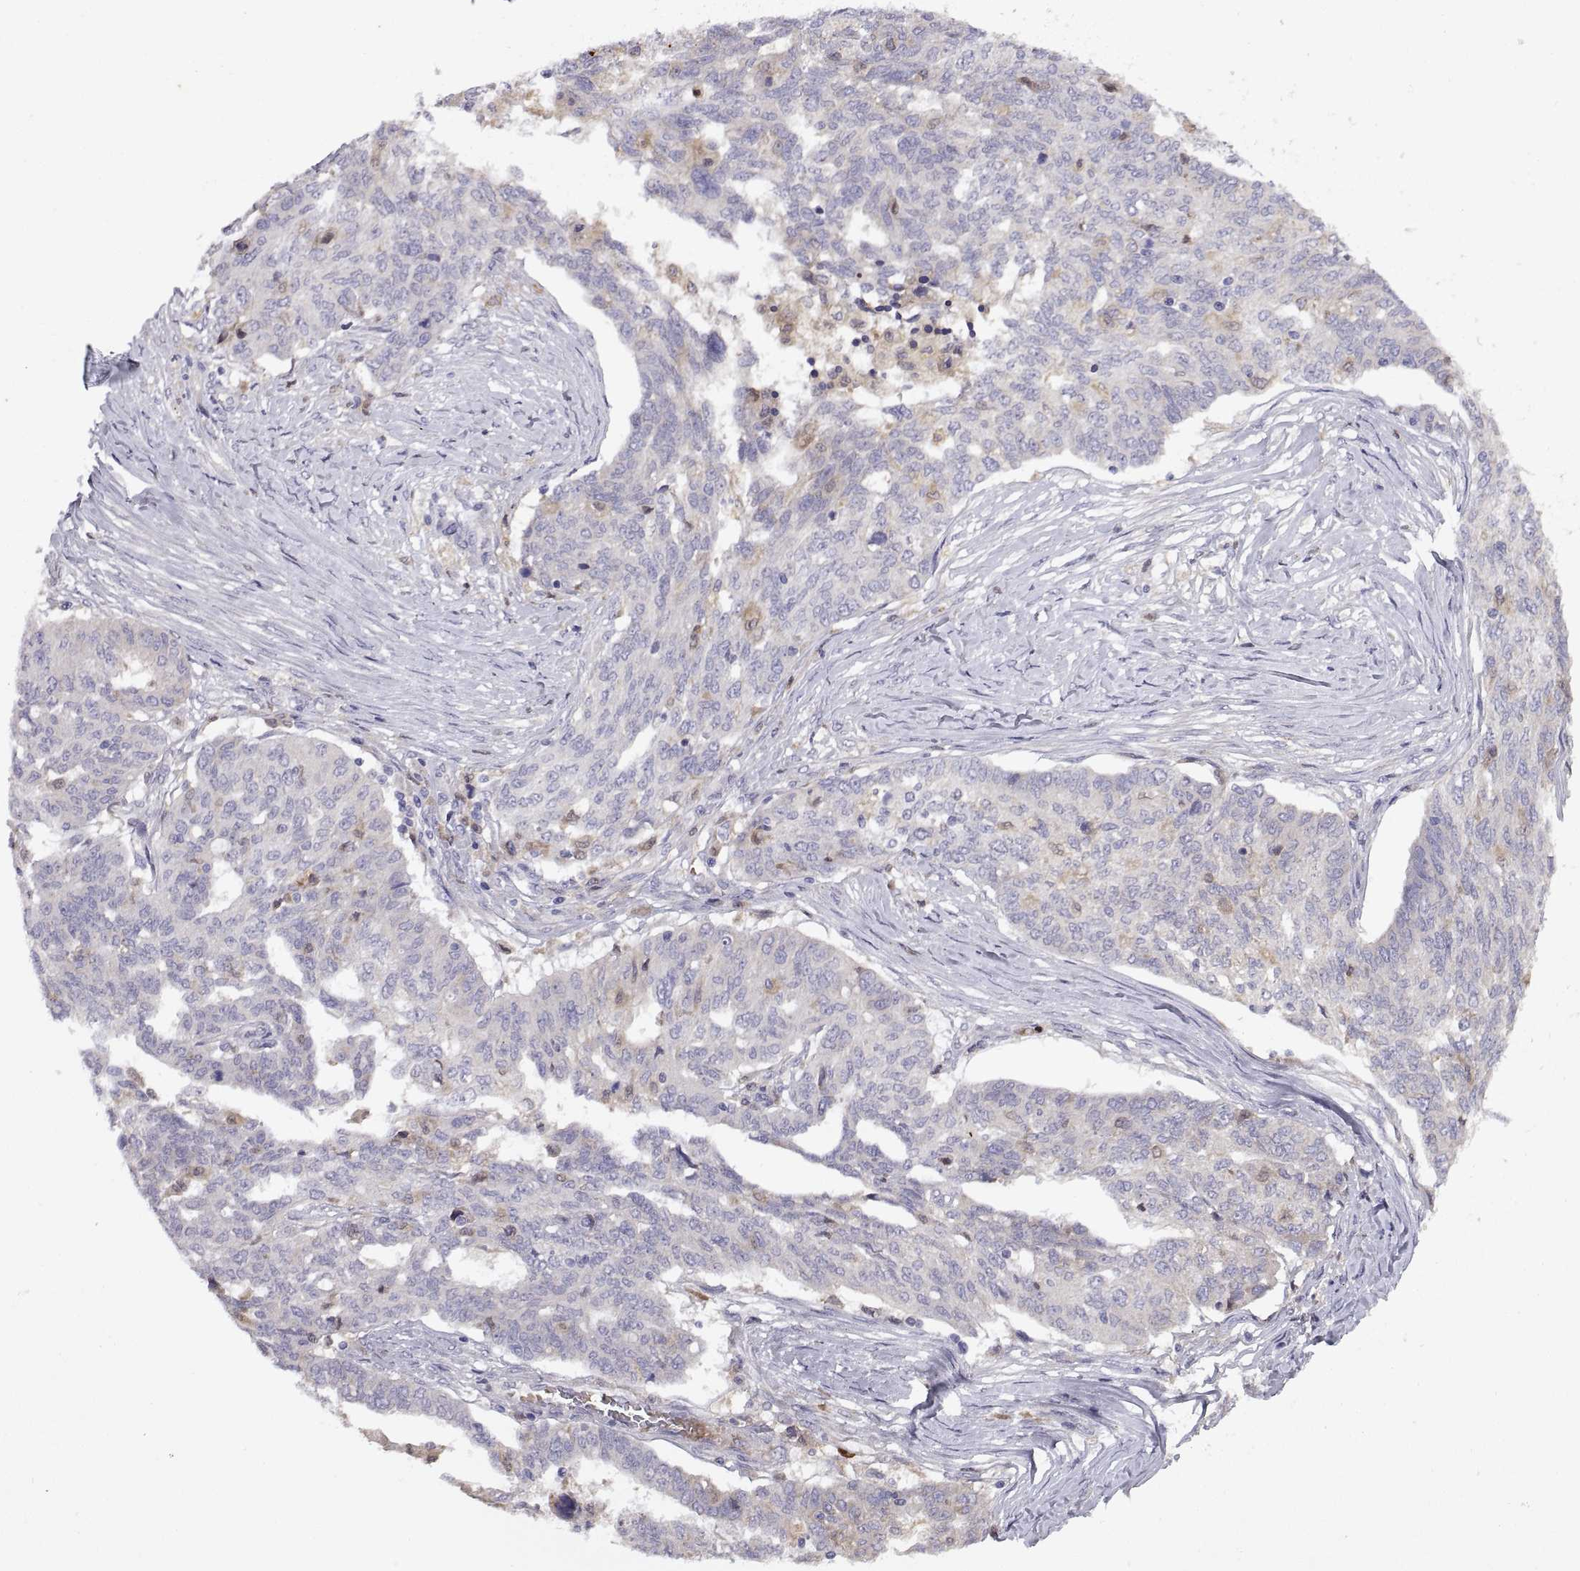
{"staining": {"intensity": "negative", "quantity": "none", "location": "none"}, "tissue": "ovarian cancer", "cell_type": "Tumor cells", "image_type": "cancer", "snomed": [{"axis": "morphology", "description": "Cystadenocarcinoma, serous, NOS"}, {"axis": "topography", "description": "Ovary"}], "caption": "The immunohistochemistry micrograph has no significant positivity in tumor cells of ovarian cancer (serous cystadenocarcinoma) tissue.", "gene": "DOK3", "patient": {"sex": "female", "age": 67}}